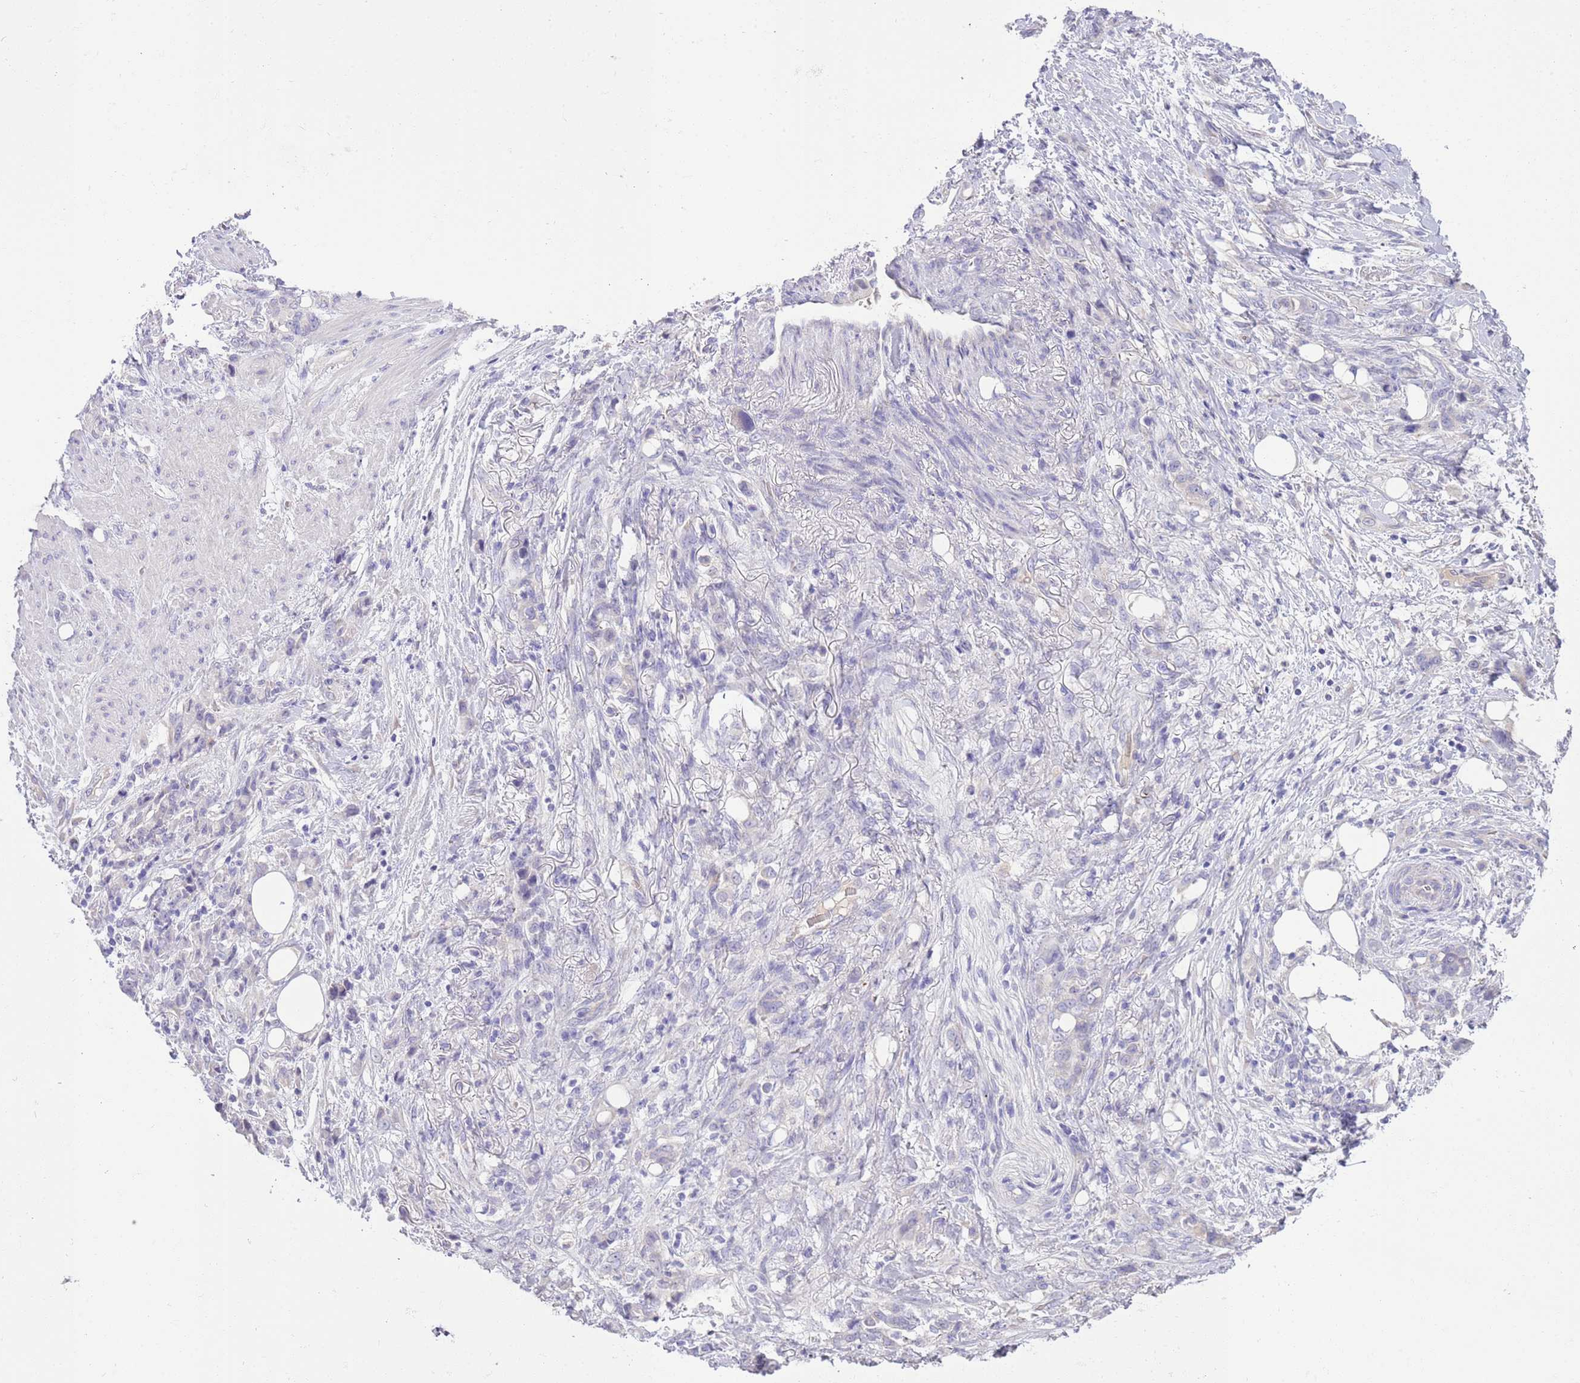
{"staining": {"intensity": "negative", "quantity": "none", "location": "none"}, "tissue": "stomach cancer", "cell_type": "Tumor cells", "image_type": "cancer", "snomed": [{"axis": "morphology", "description": "Normal tissue, NOS"}, {"axis": "morphology", "description": "Adenocarcinoma, NOS"}, {"axis": "topography", "description": "Stomach"}], "caption": "Immunohistochemistry photomicrograph of stomach cancer stained for a protein (brown), which demonstrates no expression in tumor cells.", "gene": "SFTPA1", "patient": {"sex": "female", "age": 79}}